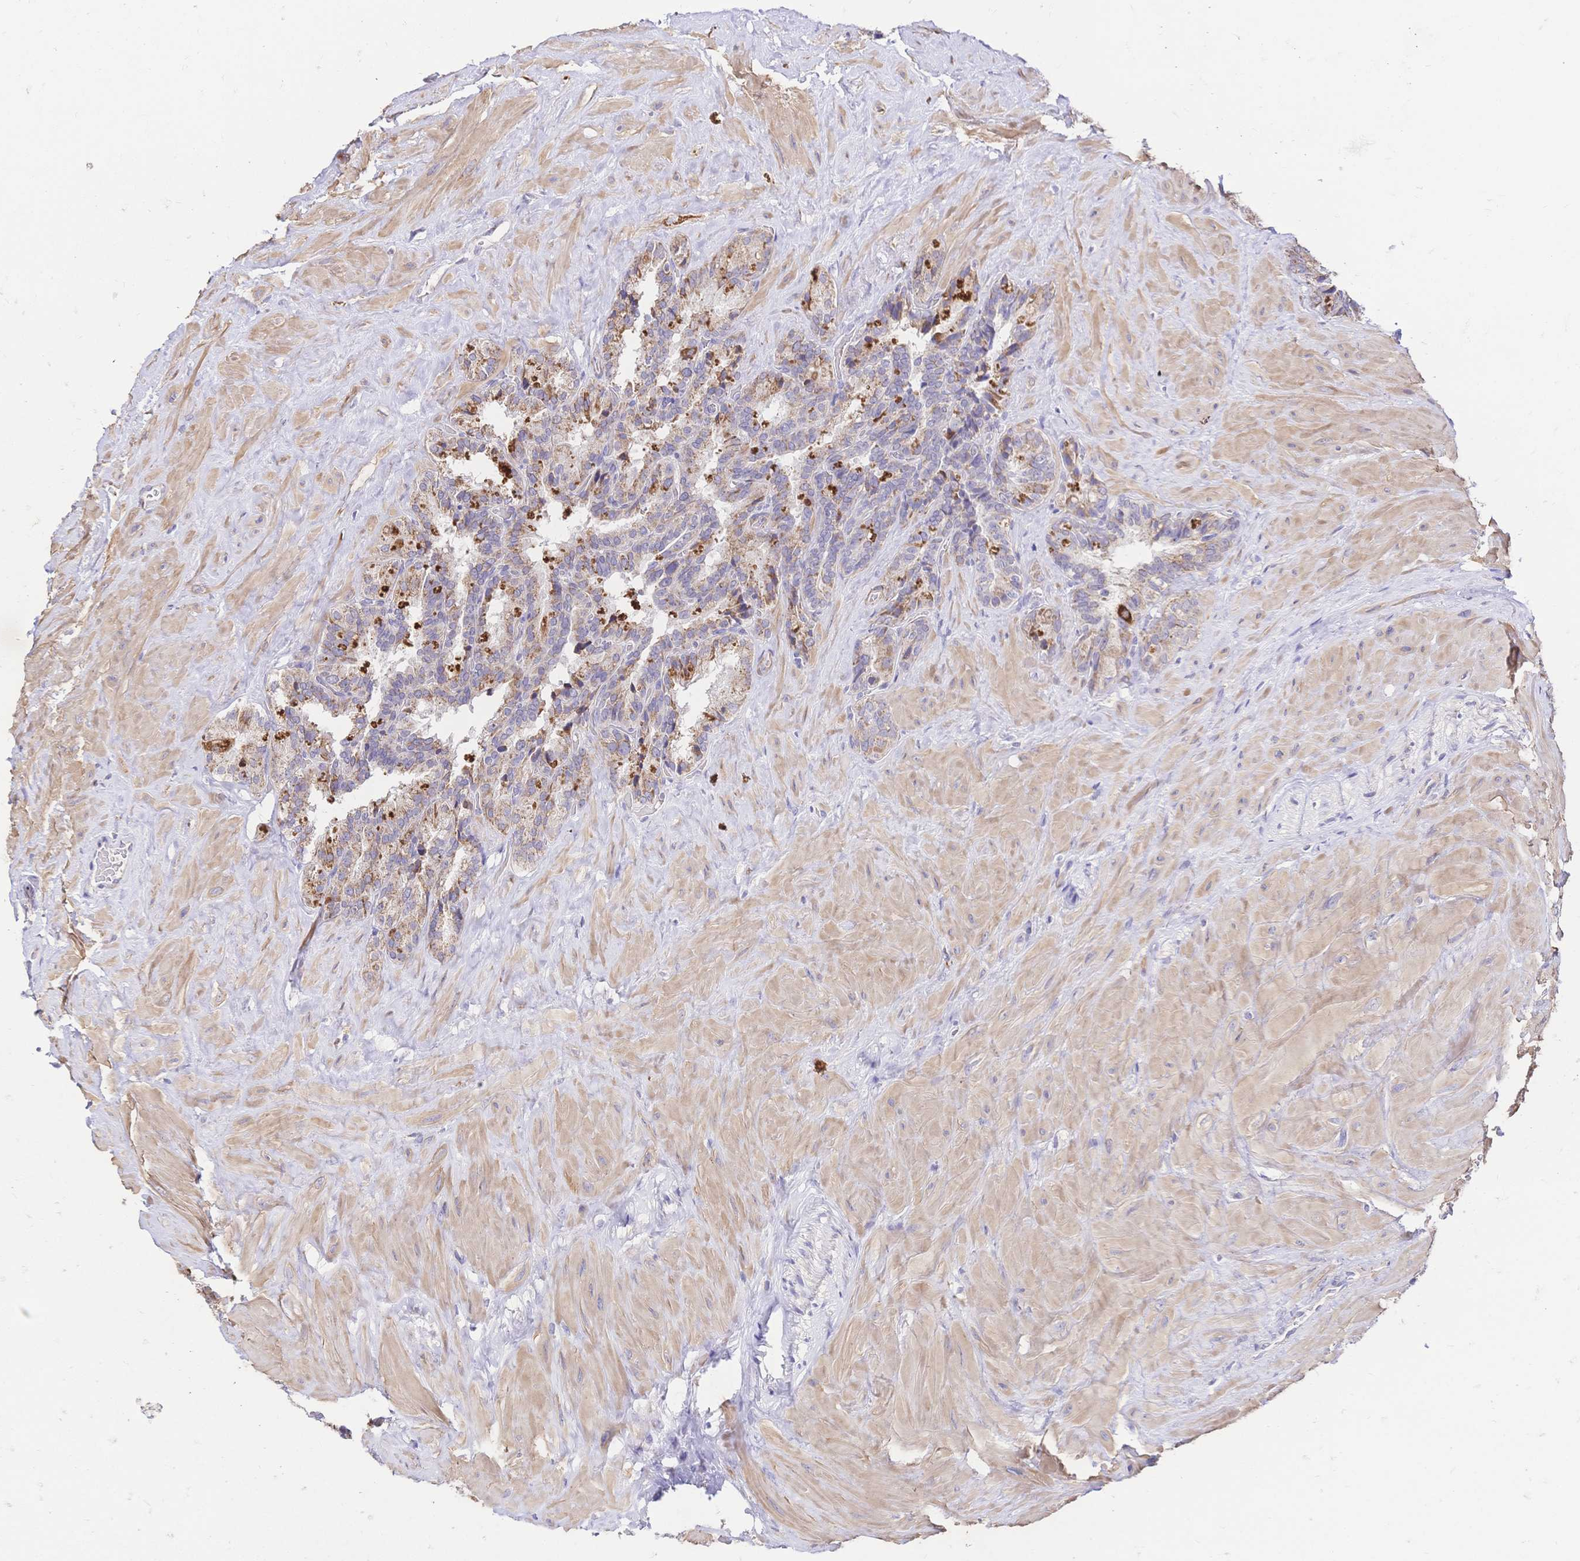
{"staining": {"intensity": "weak", "quantity": "25%-75%", "location": "cytoplasmic/membranous"}, "tissue": "seminal vesicle", "cell_type": "Glandular cells", "image_type": "normal", "snomed": [{"axis": "morphology", "description": "Normal tissue, NOS"}, {"axis": "topography", "description": "Seminal veicle"}], "caption": "Protein staining of benign seminal vesicle exhibits weak cytoplasmic/membranous staining in approximately 25%-75% of glandular cells.", "gene": "CLEC18A", "patient": {"sex": "male", "age": 60}}